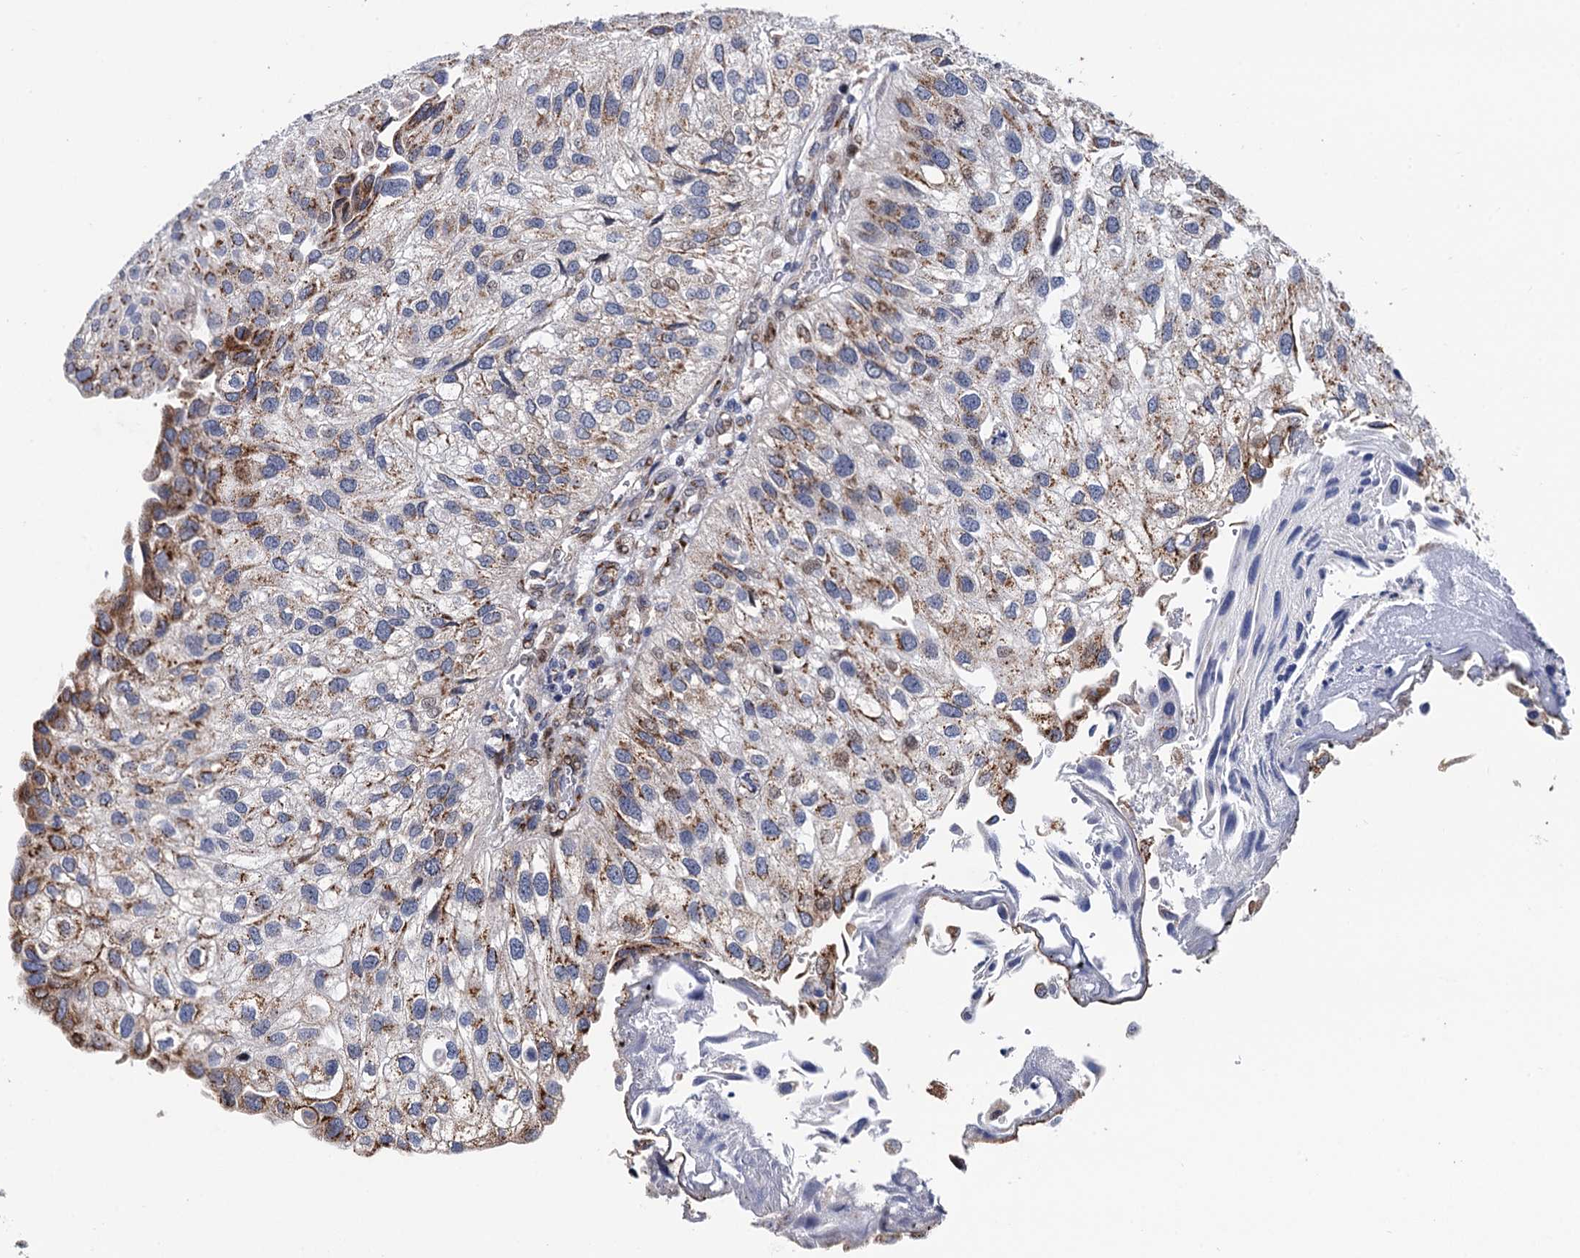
{"staining": {"intensity": "moderate", "quantity": ">75%", "location": "cytoplasmic/membranous"}, "tissue": "urothelial cancer", "cell_type": "Tumor cells", "image_type": "cancer", "snomed": [{"axis": "morphology", "description": "Urothelial carcinoma, Low grade"}, {"axis": "topography", "description": "Urinary bladder"}], "caption": "Tumor cells show medium levels of moderate cytoplasmic/membranous positivity in approximately >75% of cells in human low-grade urothelial carcinoma.", "gene": "THAP2", "patient": {"sex": "female", "age": 89}}